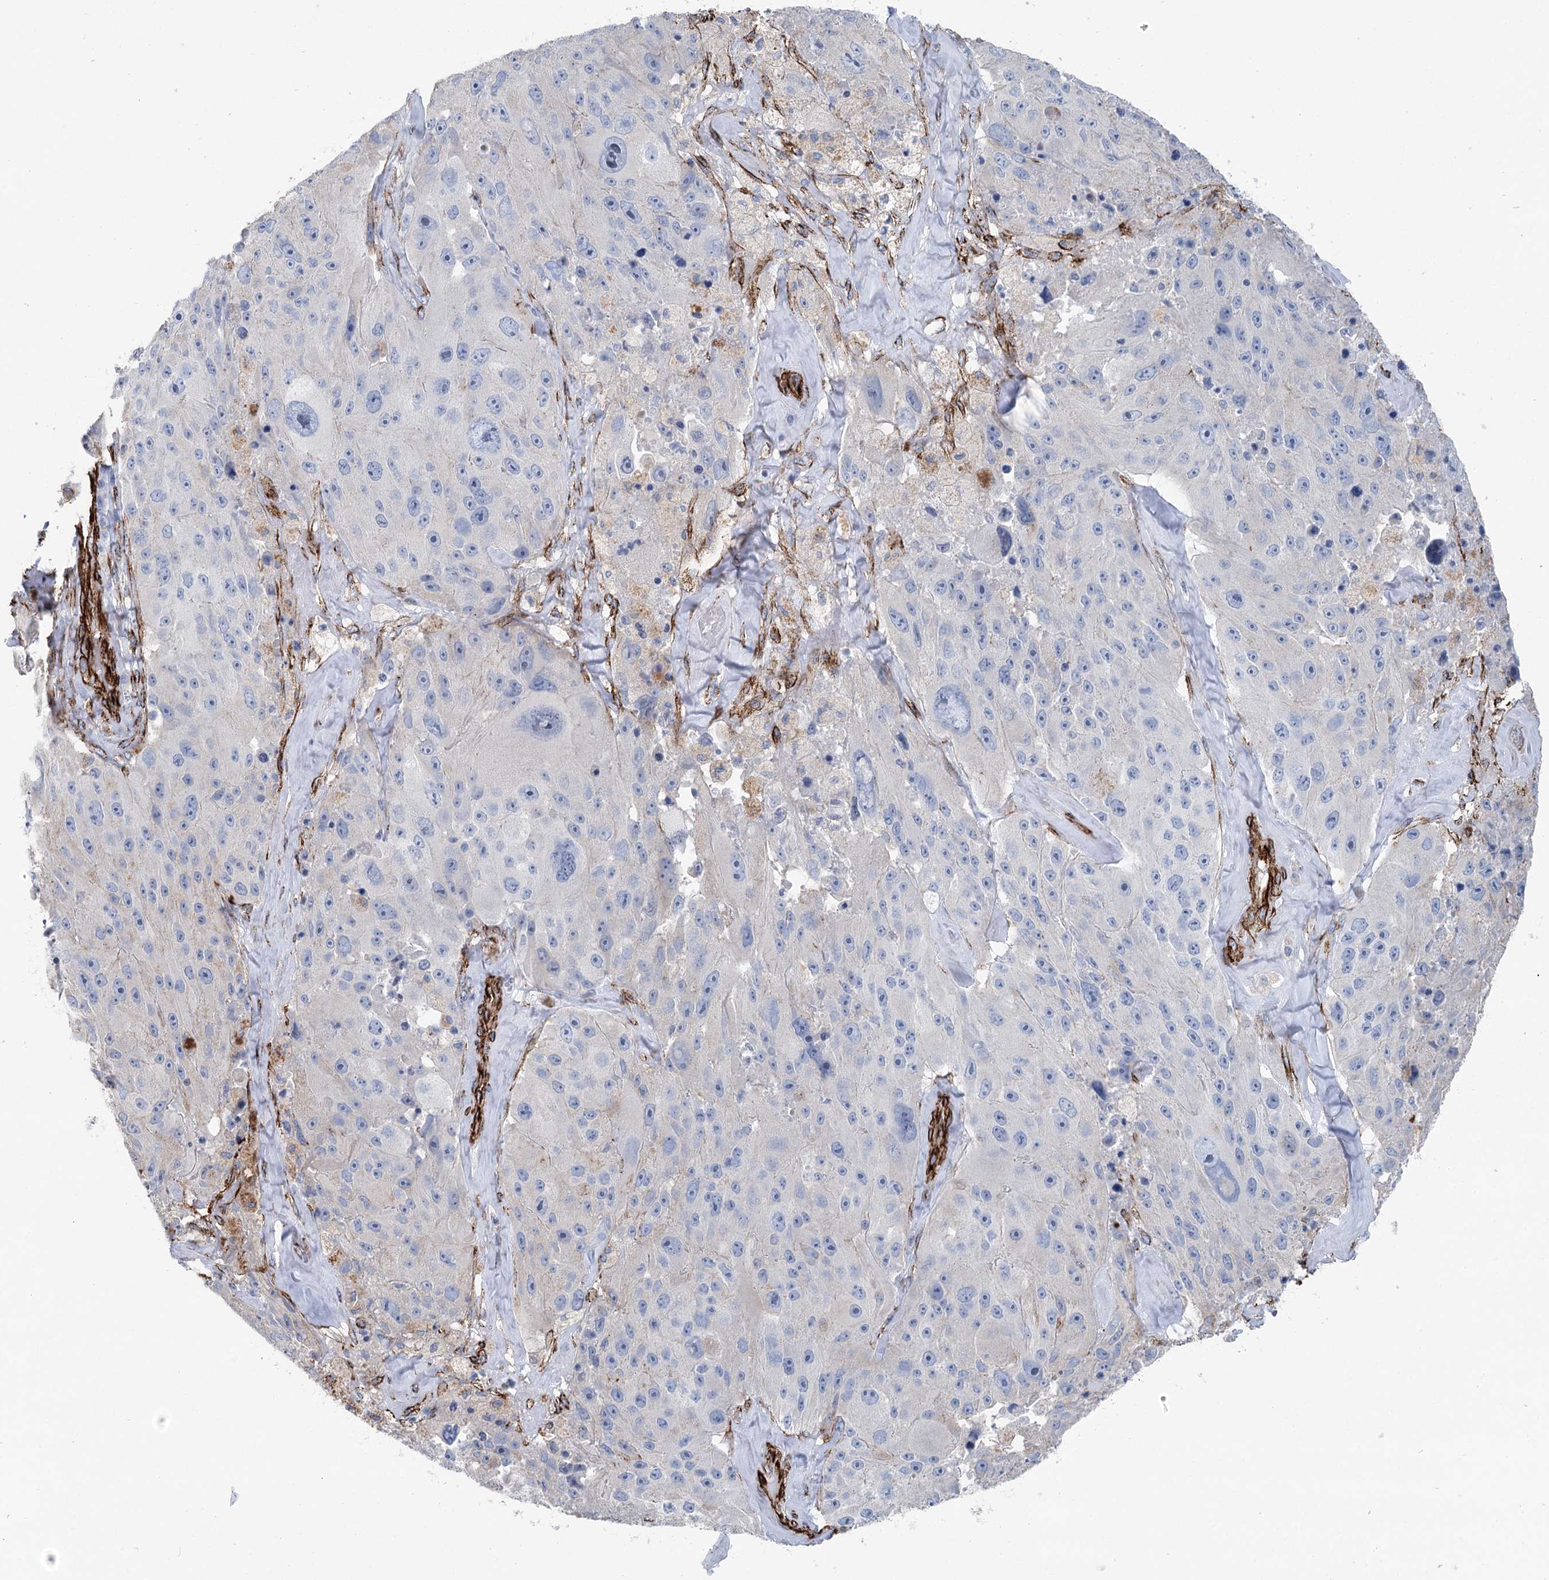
{"staining": {"intensity": "negative", "quantity": "none", "location": "none"}, "tissue": "melanoma", "cell_type": "Tumor cells", "image_type": "cancer", "snomed": [{"axis": "morphology", "description": "Malignant melanoma, Metastatic site"}, {"axis": "topography", "description": "Lymph node"}], "caption": "A photomicrograph of malignant melanoma (metastatic site) stained for a protein demonstrates no brown staining in tumor cells.", "gene": "IQSEC1", "patient": {"sex": "male", "age": 62}}